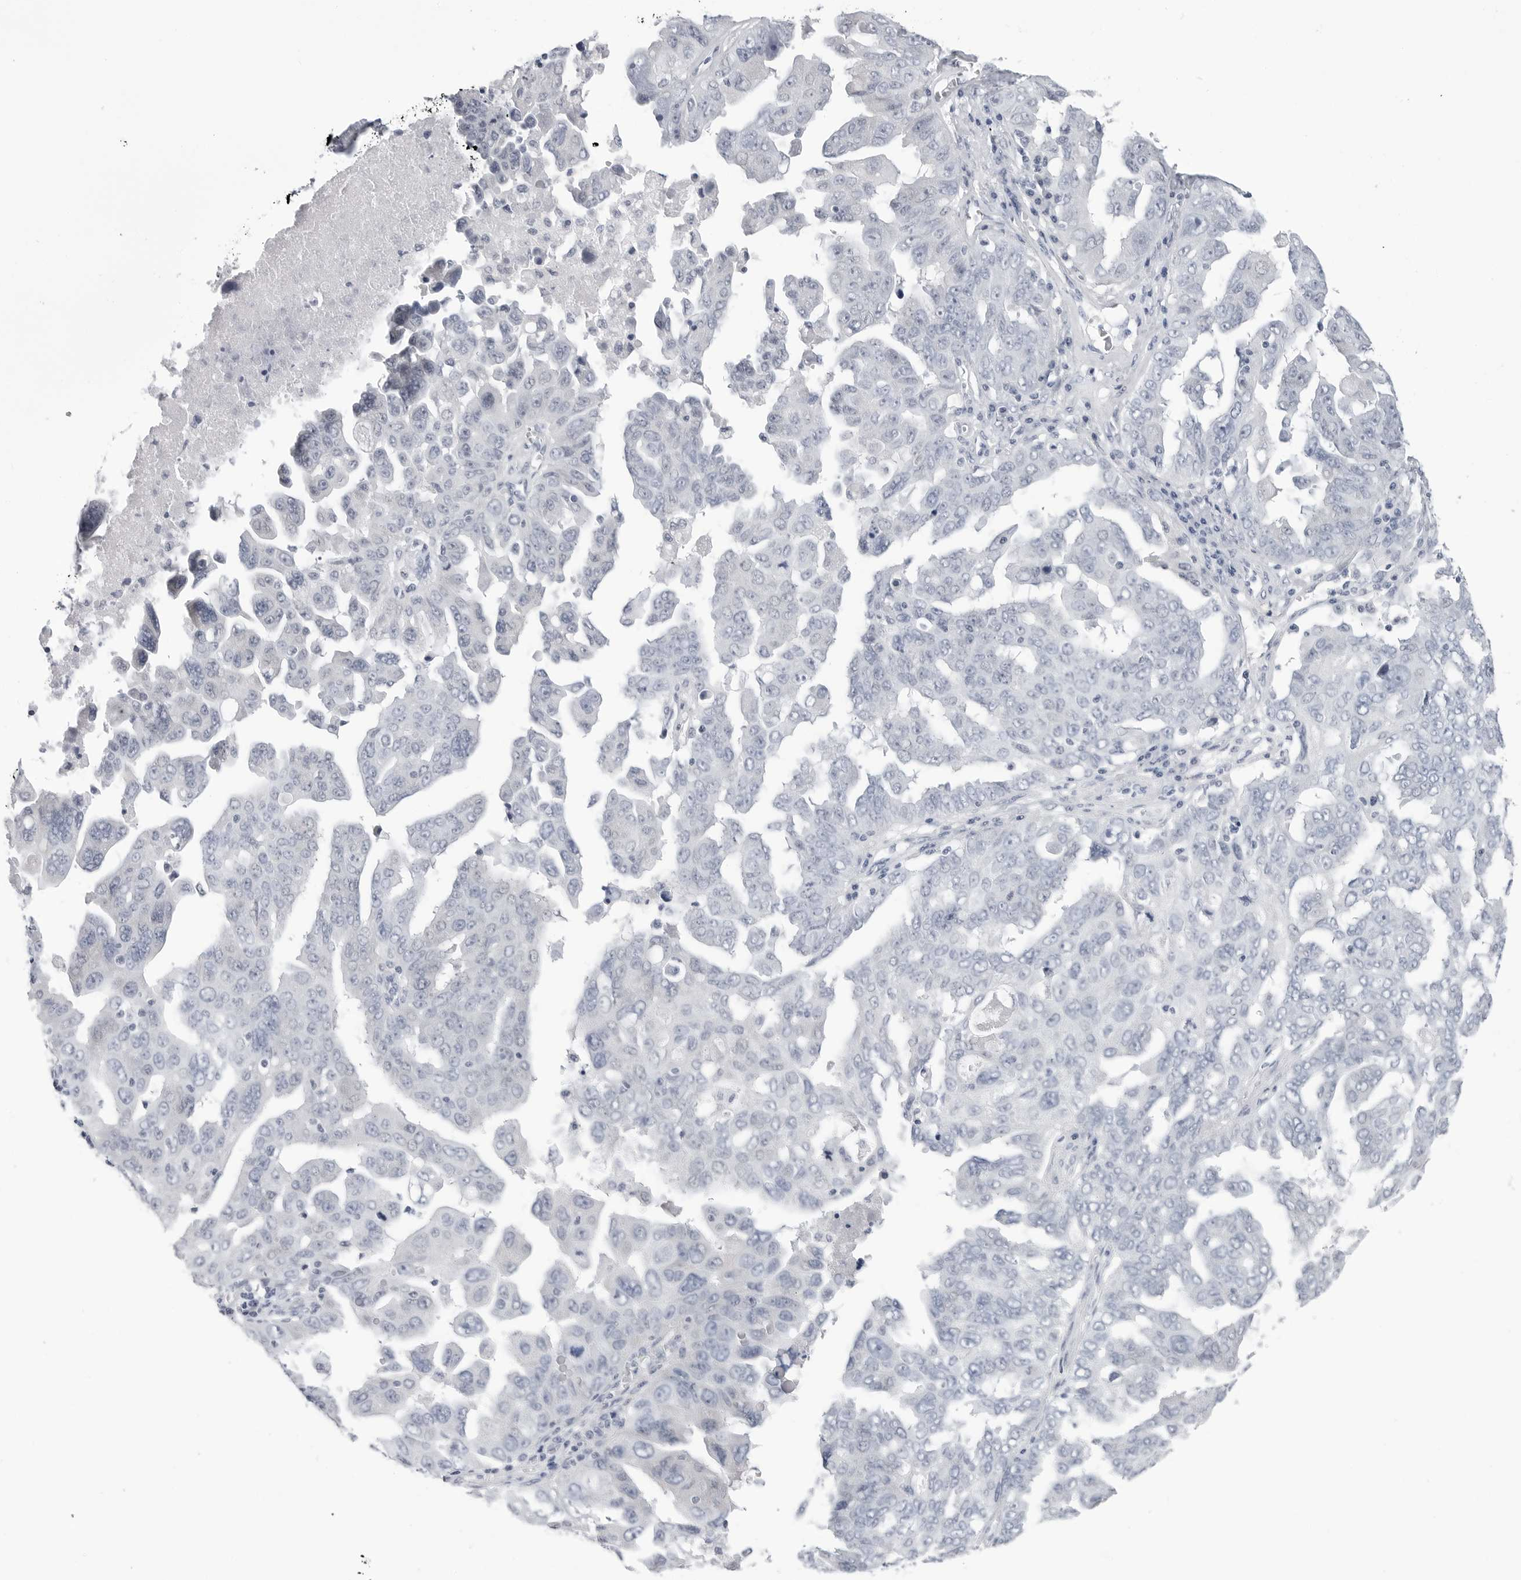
{"staining": {"intensity": "negative", "quantity": "none", "location": "none"}, "tissue": "ovarian cancer", "cell_type": "Tumor cells", "image_type": "cancer", "snomed": [{"axis": "morphology", "description": "Carcinoma, endometroid"}, {"axis": "topography", "description": "Ovary"}], "caption": "Ovarian cancer (endometroid carcinoma) was stained to show a protein in brown. There is no significant positivity in tumor cells.", "gene": "PGA3", "patient": {"sex": "female", "age": 62}}